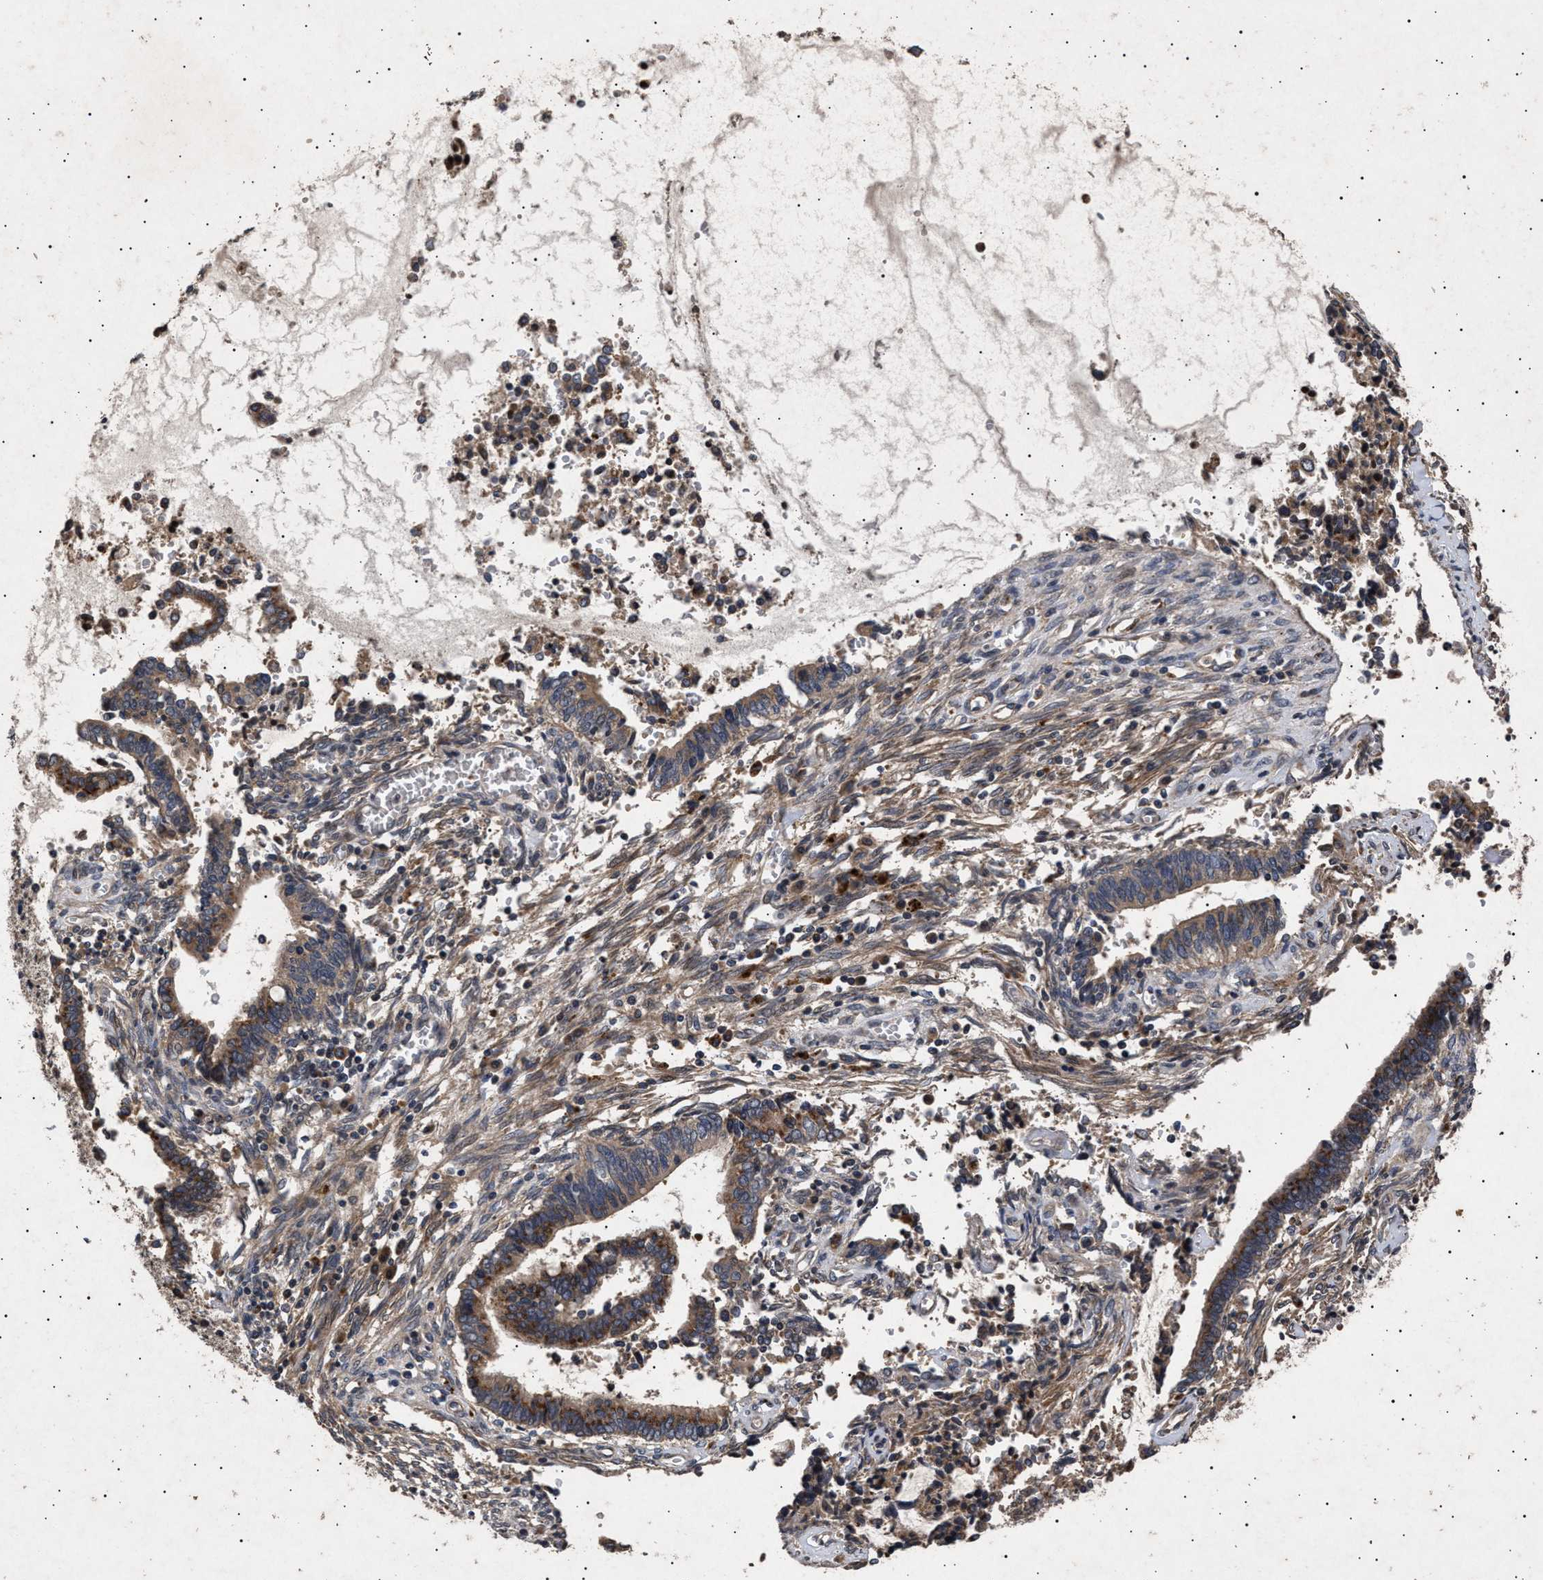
{"staining": {"intensity": "moderate", "quantity": ">75%", "location": "cytoplasmic/membranous"}, "tissue": "cervical cancer", "cell_type": "Tumor cells", "image_type": "cancer", "snomed": [{"axis": "morphology", "description": "Adenocarcinoma, NOS"}, {"axis": "topography", "description": "Cervix"}], "caption": "Immunohistochemical staining of cervical cancer shows medium levels of moderate cytoplasmic/membranous staining in about >75% of tumor cells. The staining is performed using DAB brown chromogen to label protein expression. The nuclei are counter-stained blue using hematoxylin.", "gene": "ITGB5", "patient": {"sex": "female", "age": 44}}